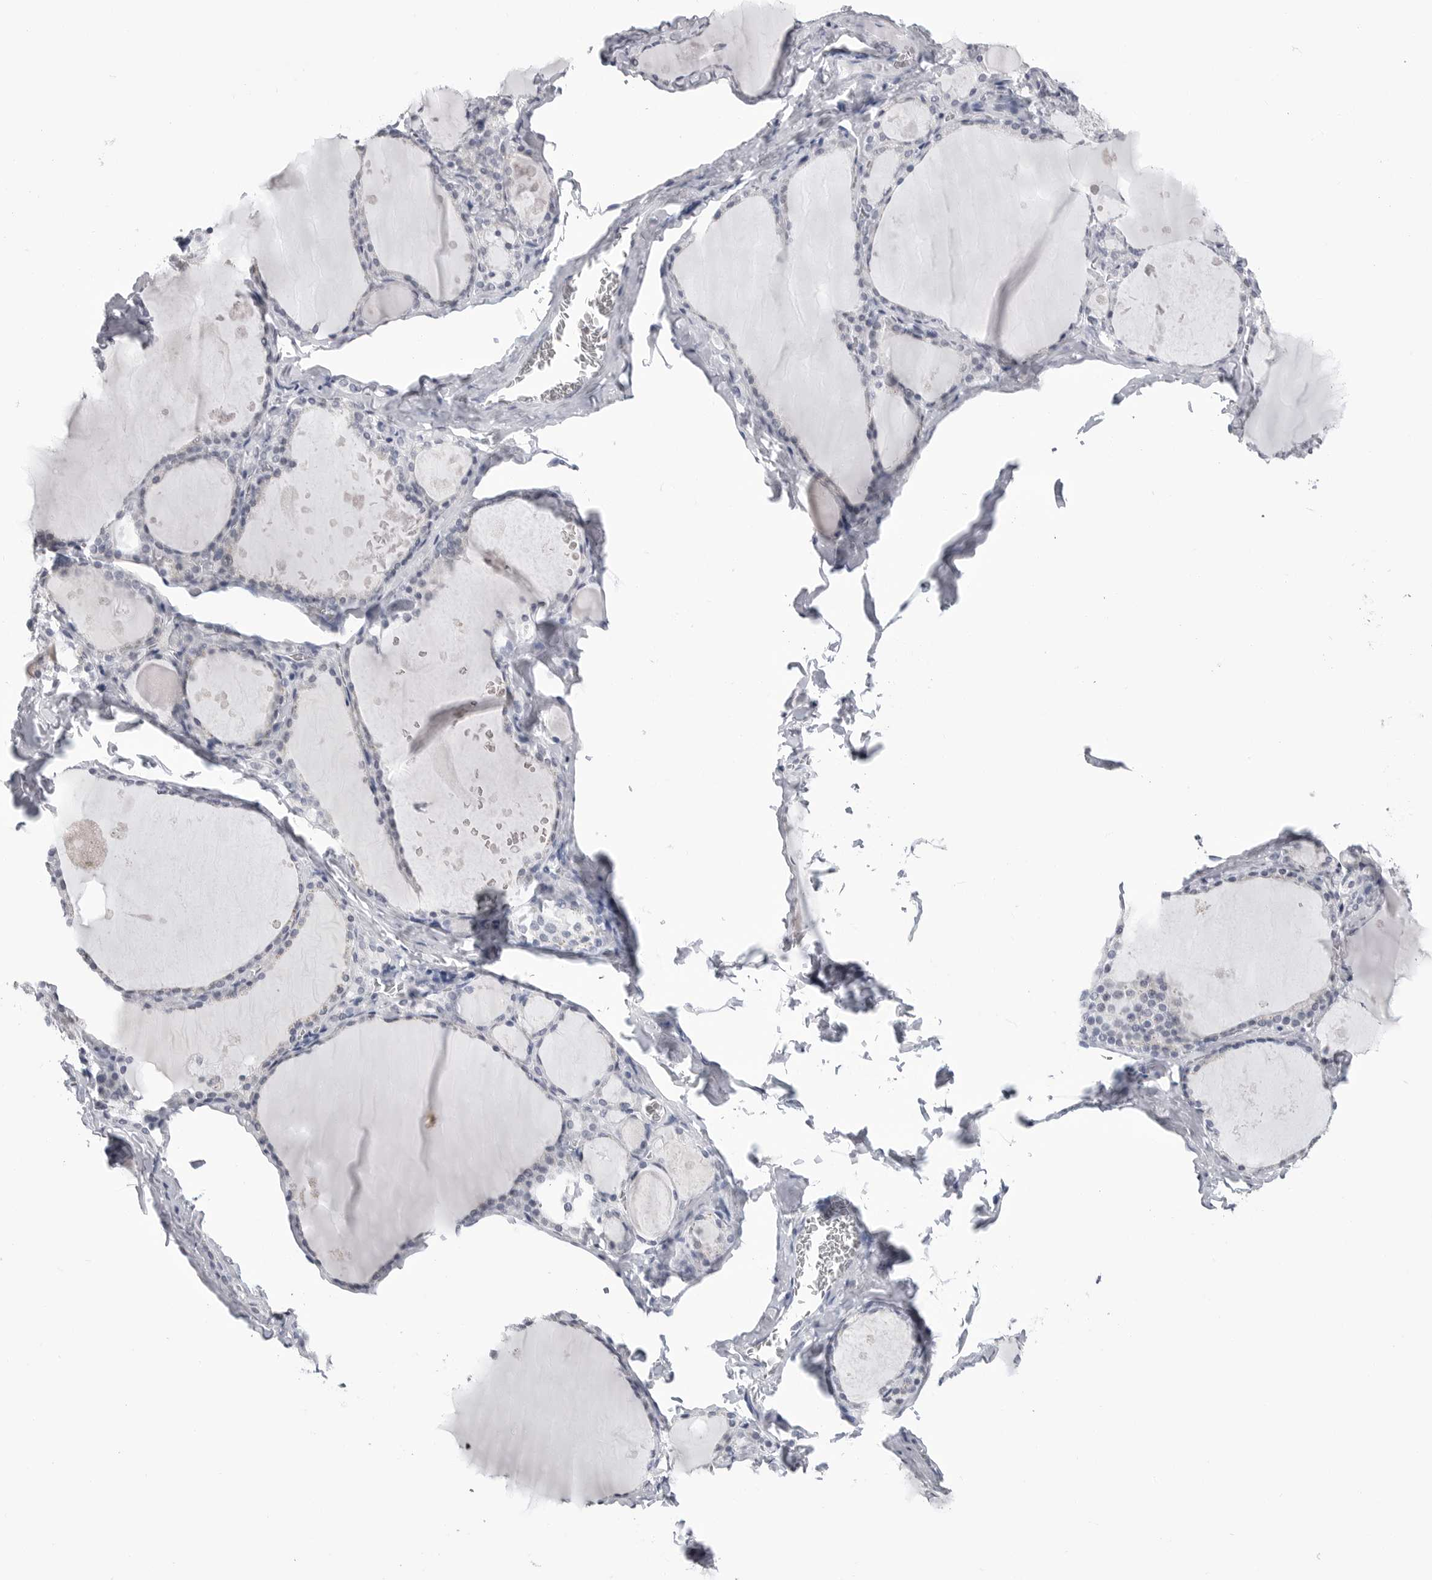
{"staining": {"intensity": "negative", "quantity": "none", "location": "none"}, "tissue": "thyroid gland", "cell_type": "Glandular cells", "image_type": "normal", "snomed": [{"axis": "morphology", "description": "Normal tissue, NOS"}, {"axis": "topography", "description": "Thyroid gland"}], "caption": "DAB (3,3'-diaminobenzidine) immunohistochemical staining of unremarkable human thyroid gland displays no significant positivity in glandular cells.", "gene": "PGA3", "patient": {"sex": "male", "age": 56}}